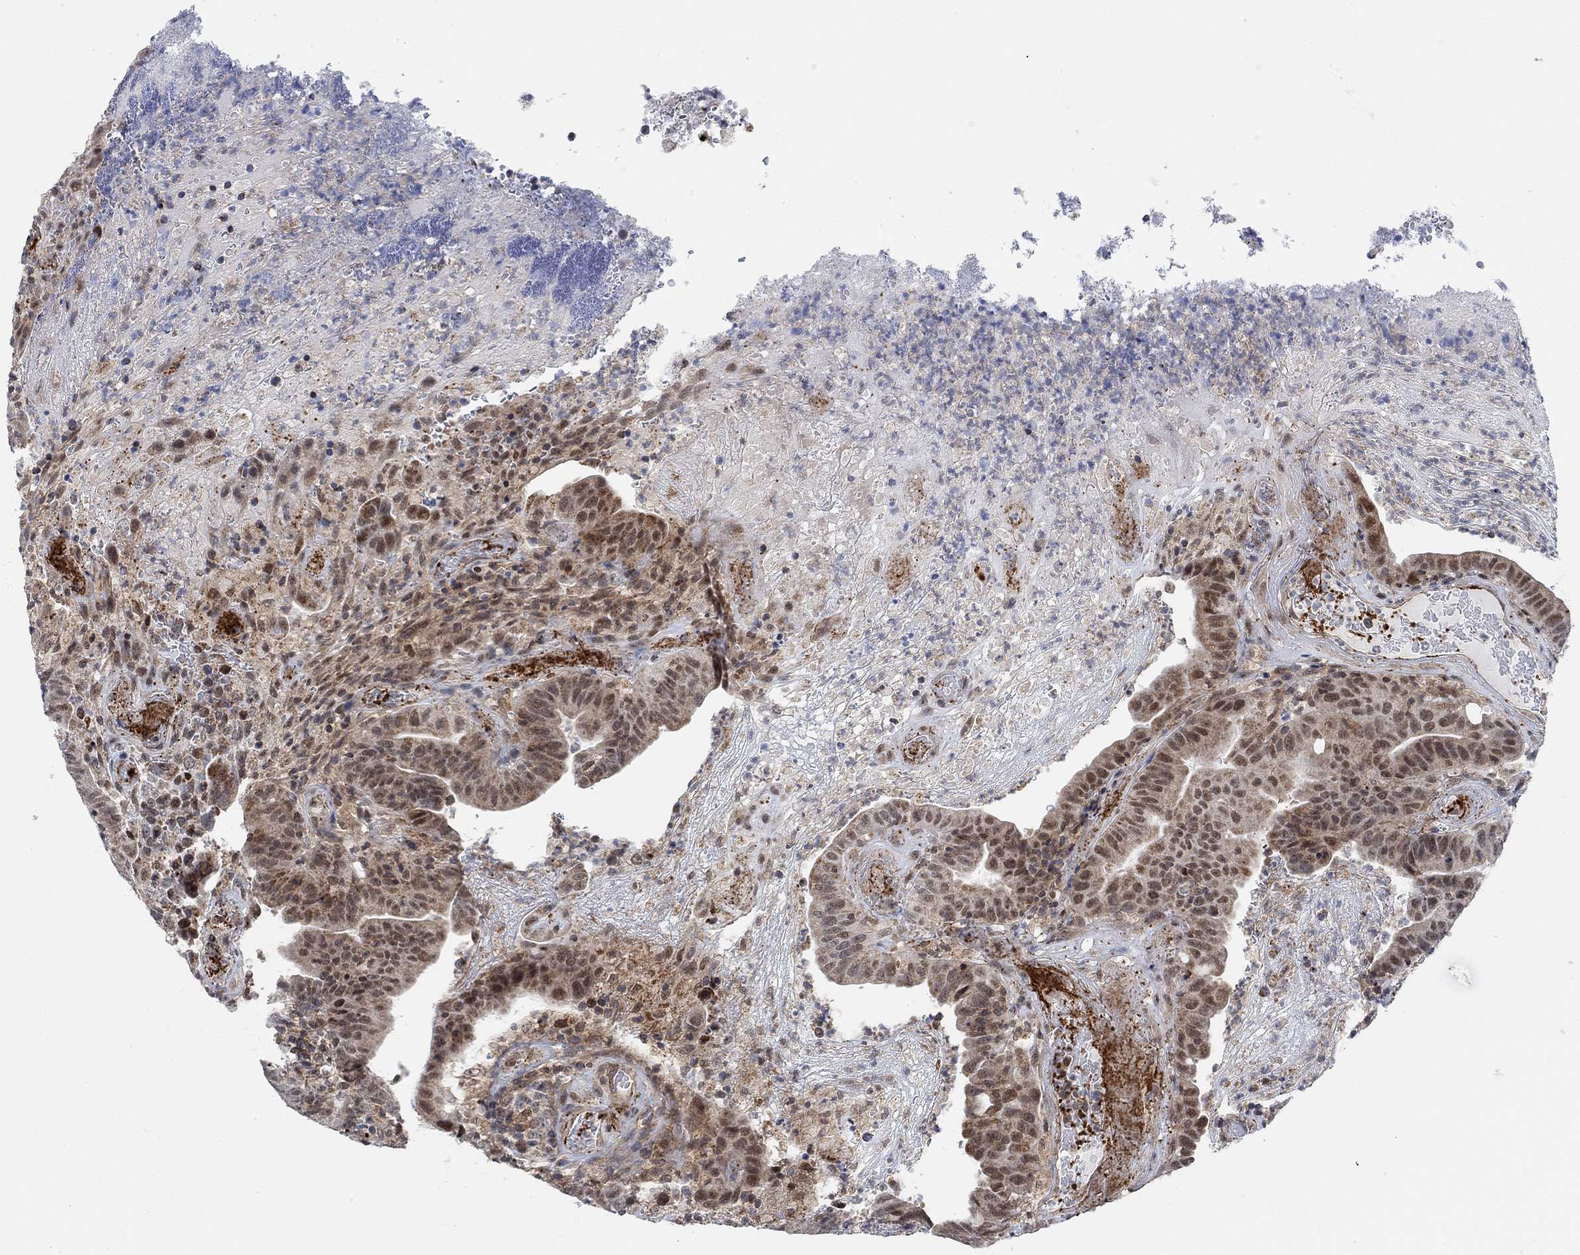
{"staining": {"intensity": "moderate", "quantity": "25%-75%", "location": "nuclear"}, "tissue": "colorectal cancer", "cell_type": "Tumor cells", "image_type": "cancer", "snomed": [{"axis": "morphology", "description": "Adenocarcinoma, NOS"}, {"axis": "topography", "description": "Colon"}], "caption": "The image shows a brown stain indicating the presence of a protein in the nuclear of tumor cells in adenocarcinoma (colorectal).", "gene": "PWWP2B", "patient": {"sex": "female", "age": 75}}